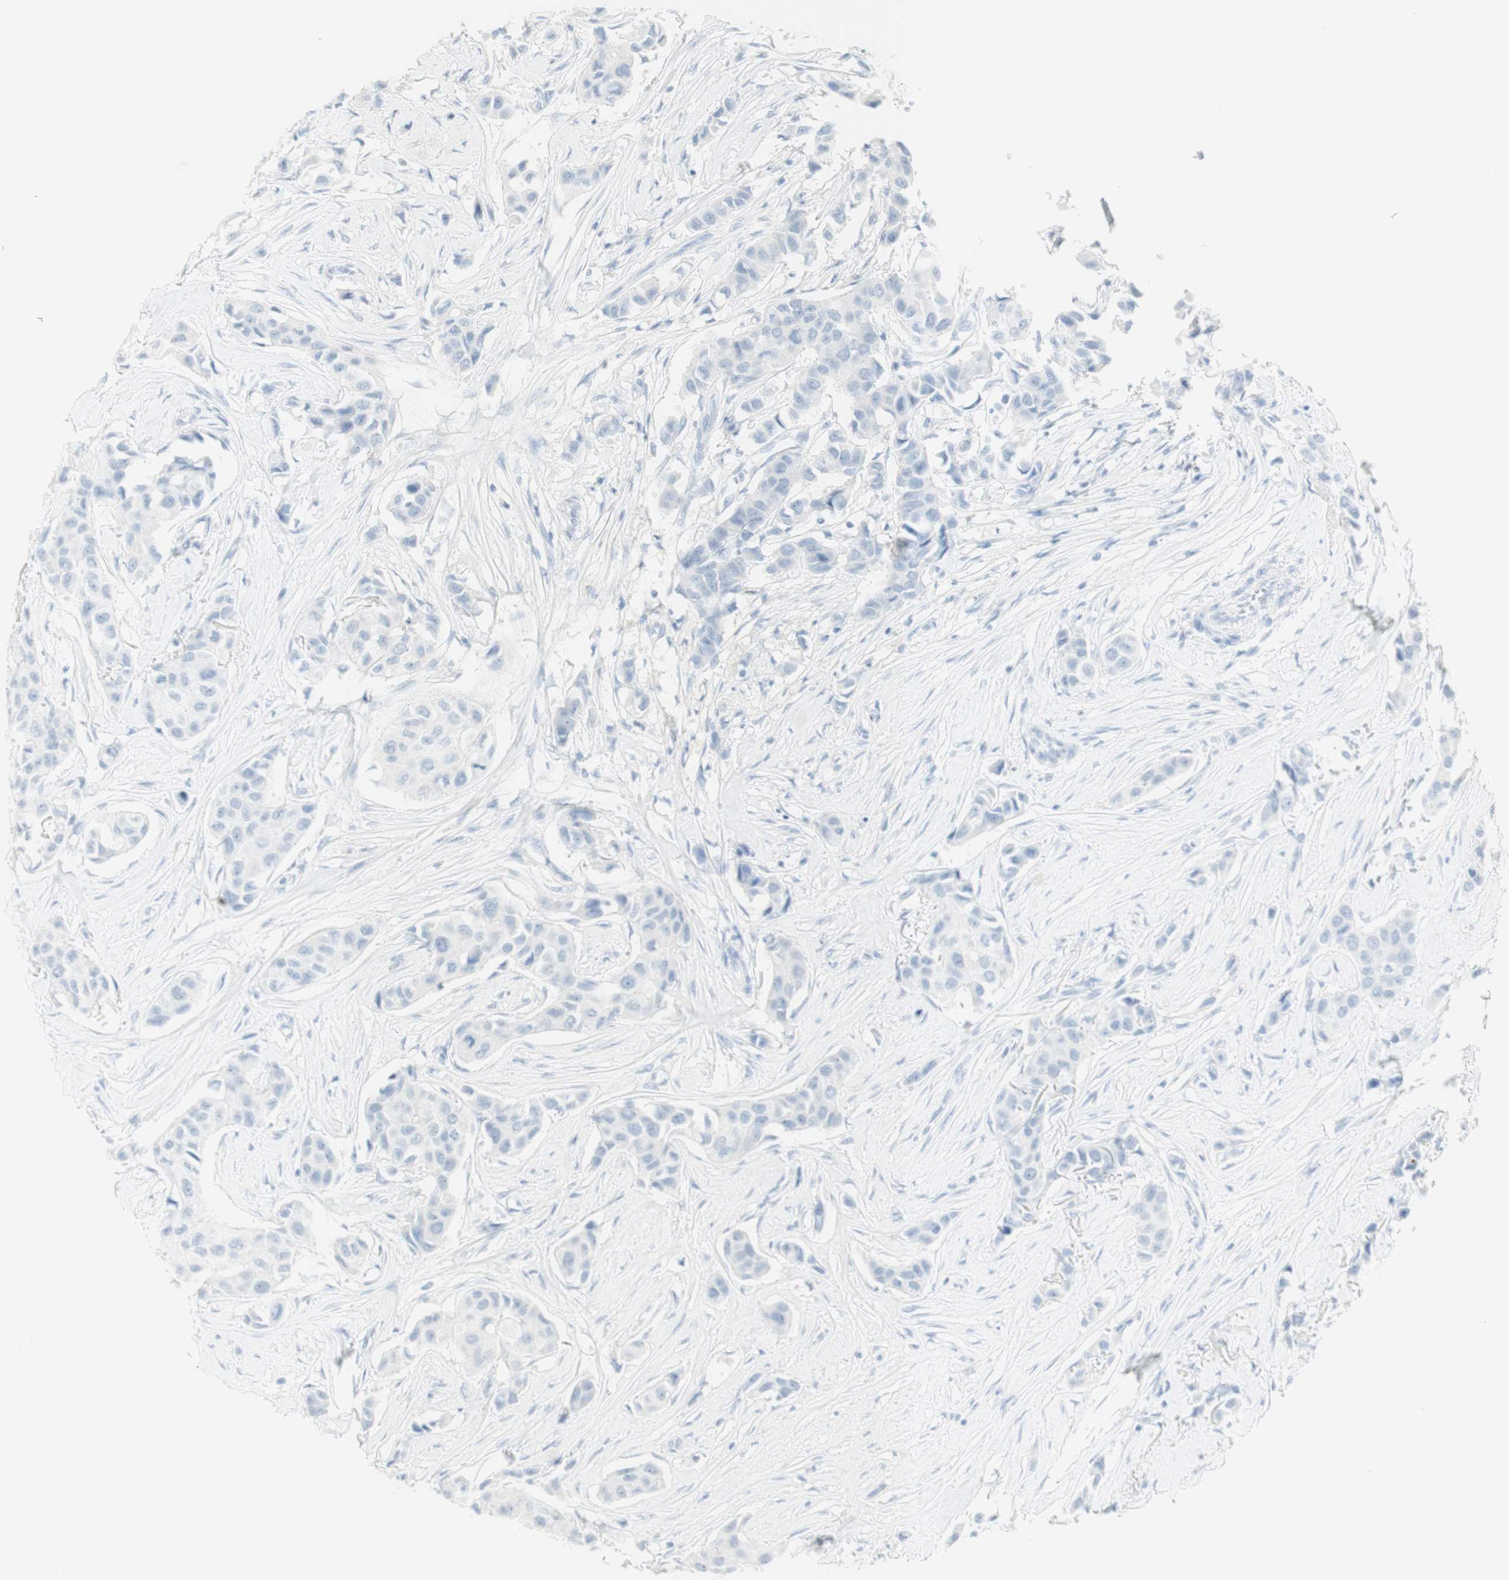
{"staining": {"intensity": "negative", "quantity": "none", "location": "none"}, "tissue": "breast cancer", "cell_type": "Tumor cells", "image_type": "cancer", "snomed": [{"axis": "morphology", "description": "Duct carcinoma"}, {"axis": "topography", "description": "Breast"}], "caption": "Immunohistochemistry (IHC) of breast infiltrating ductal carcinoma displays no staining in tumor cells.", "gene": "NAPSA", "patient": {"sex": "female", "age": 80}}